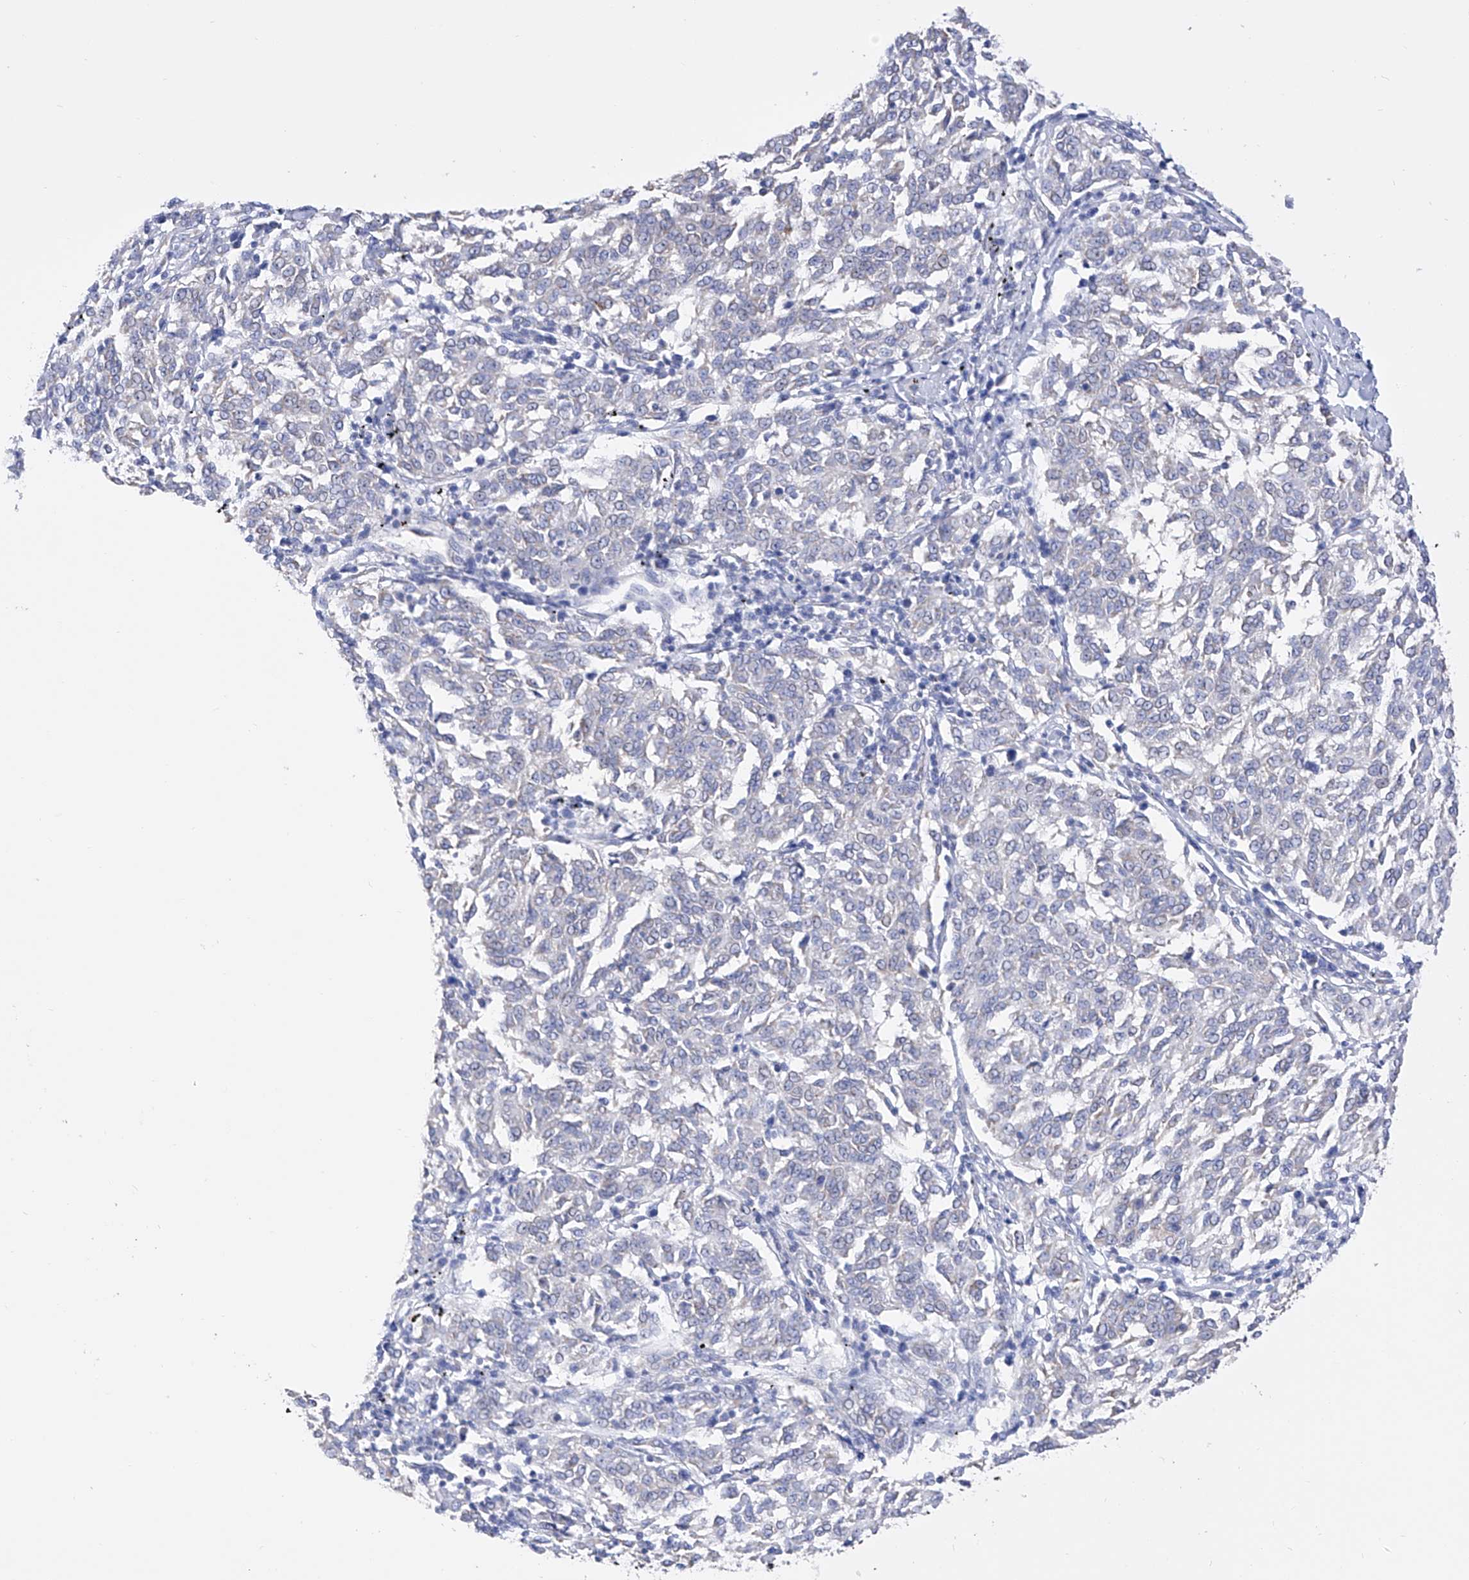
{"staining": {"intensity": "negative", "quantity": "none", "location": "none"}, "tissue": "melanoma", "cell_type": "Tumor cells", "image_type": "cancer", "snomed": [{"axis": "morphology", "description": "Malignant melanoma, NOS"}, {"axis": "topography", "description": "Skin"}], "caption": "DAB immunohistochemical staining of malignant melanoma reveals no significant expression in tumor cells.", "gene": "FLG", "patient": {"sex": "female", "age": 72}}